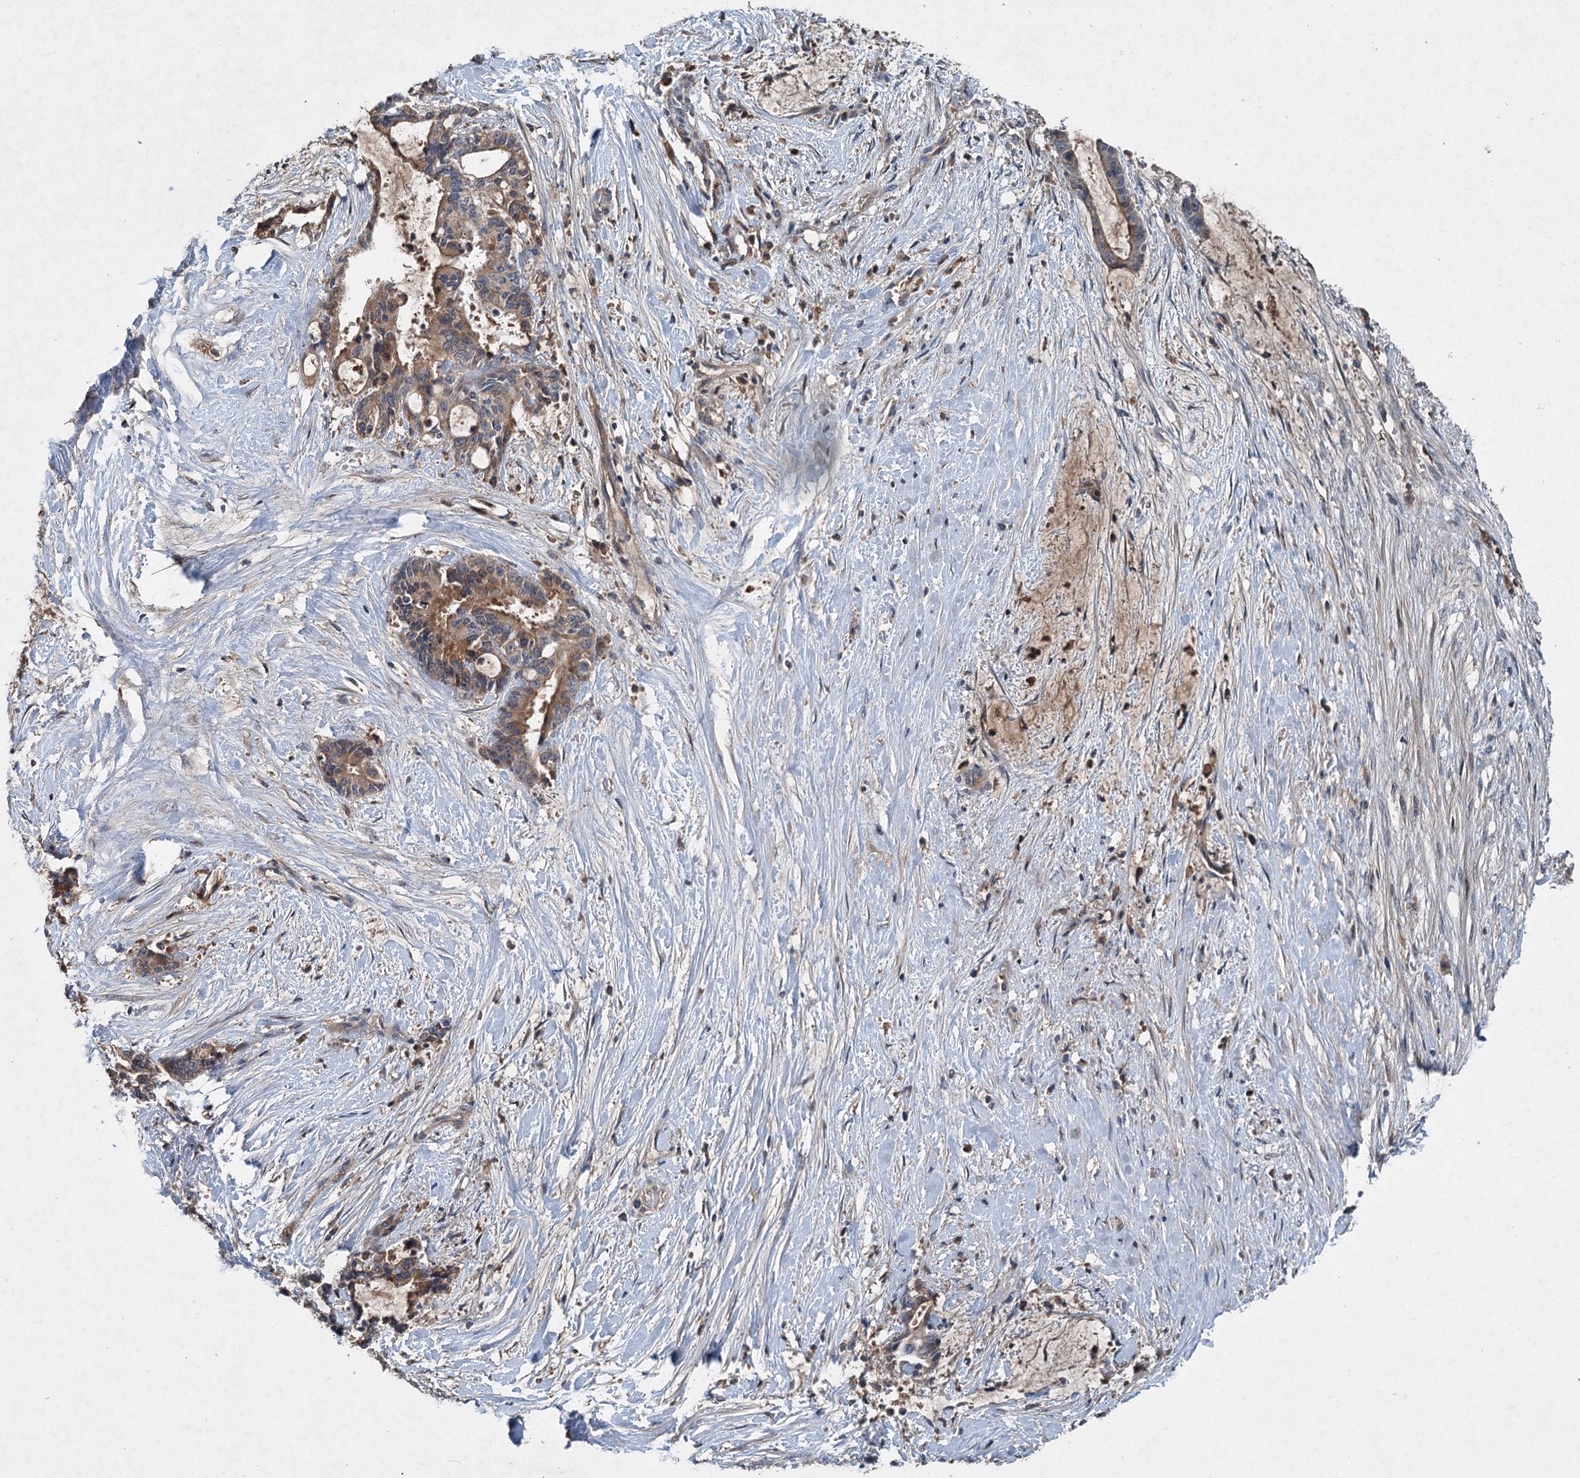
{"staining": {"intensity": "weak", "quantity": ">75%", "location": "cytoplasmic/membranous"}, "tissue": "liver cancer", "cell_type": "Tumor cells", "image_type": "cancer", "snomed": [{"axis": "morphology", "description": "Normal tissue, NOS"}, {"axis": "morphology", "description": "Cholangiocarcinoma"}, {"axis": "topography", "description": "Liver"}, {"axis": "topography", "description": "Peripheral nerve tissue"}], "caption": "The immunohistochemical stain highlights weak cytoplasmic/membranous staining in tumor cells of liver cancer tissue.", "gene": "TAPBPL", "patient": {"sex": "female", "age": 73}}